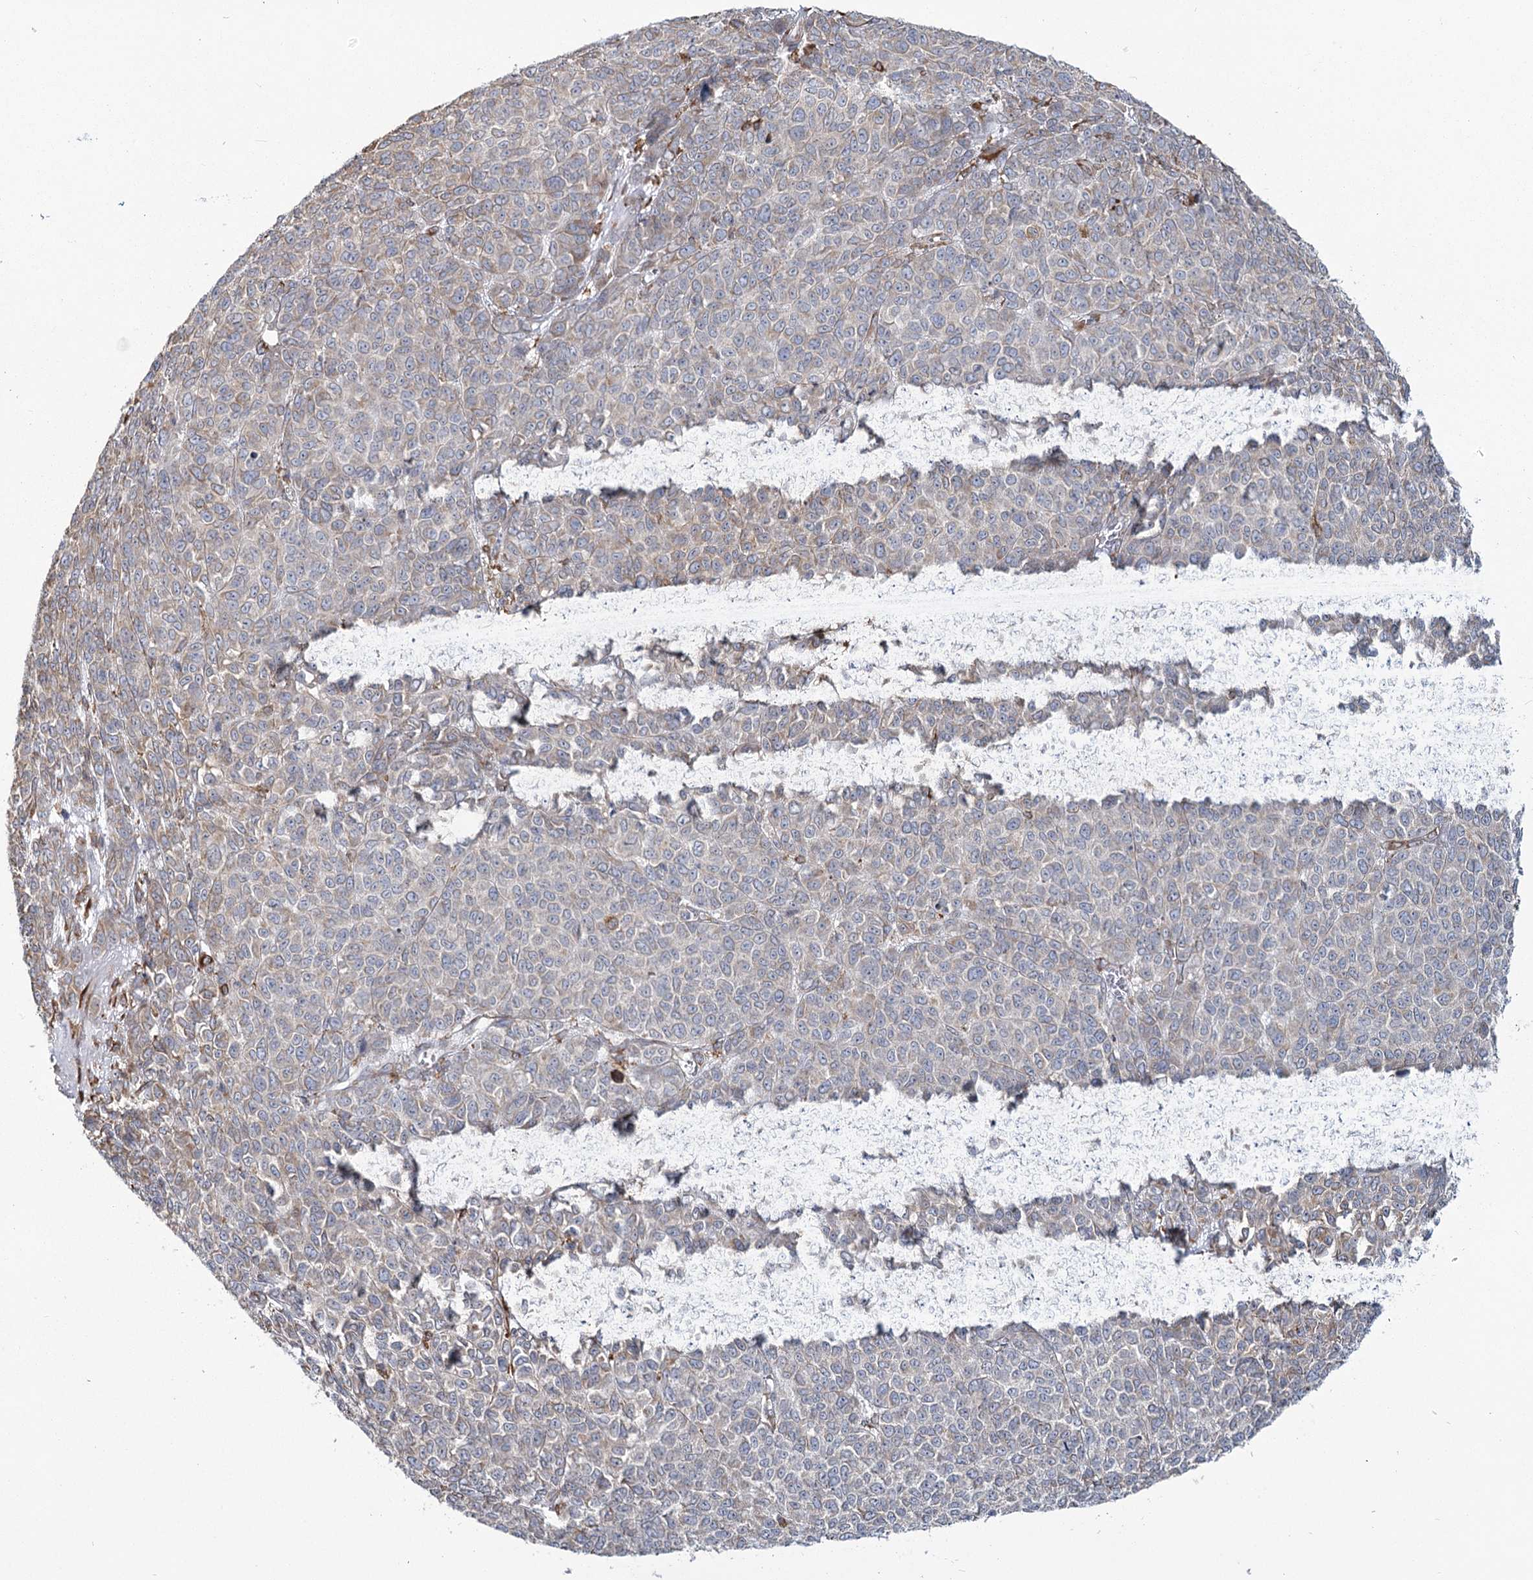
{"staining": {"intensity": "moderate", "quantity": "<25%", "location": "cytoplasmic/membranous"}, "tissue": "melanoma", "cell_type": "Tumor cells", "image_type": "cancer", "snomed": [{"axis": "morphology", "description": "Malignant melanoma, NOS"}, {"axis": "topography", "description": "Skin"}], "caption": "Immunohistochemistry (IHC) (DAB) staining of human melanoma demonstrates moderate cytoplasmic/membranous protein positivity in about <25% of tumor cells.", "gene": "ZCCHC9", "patient": {"sex": "male", "age": 49}}